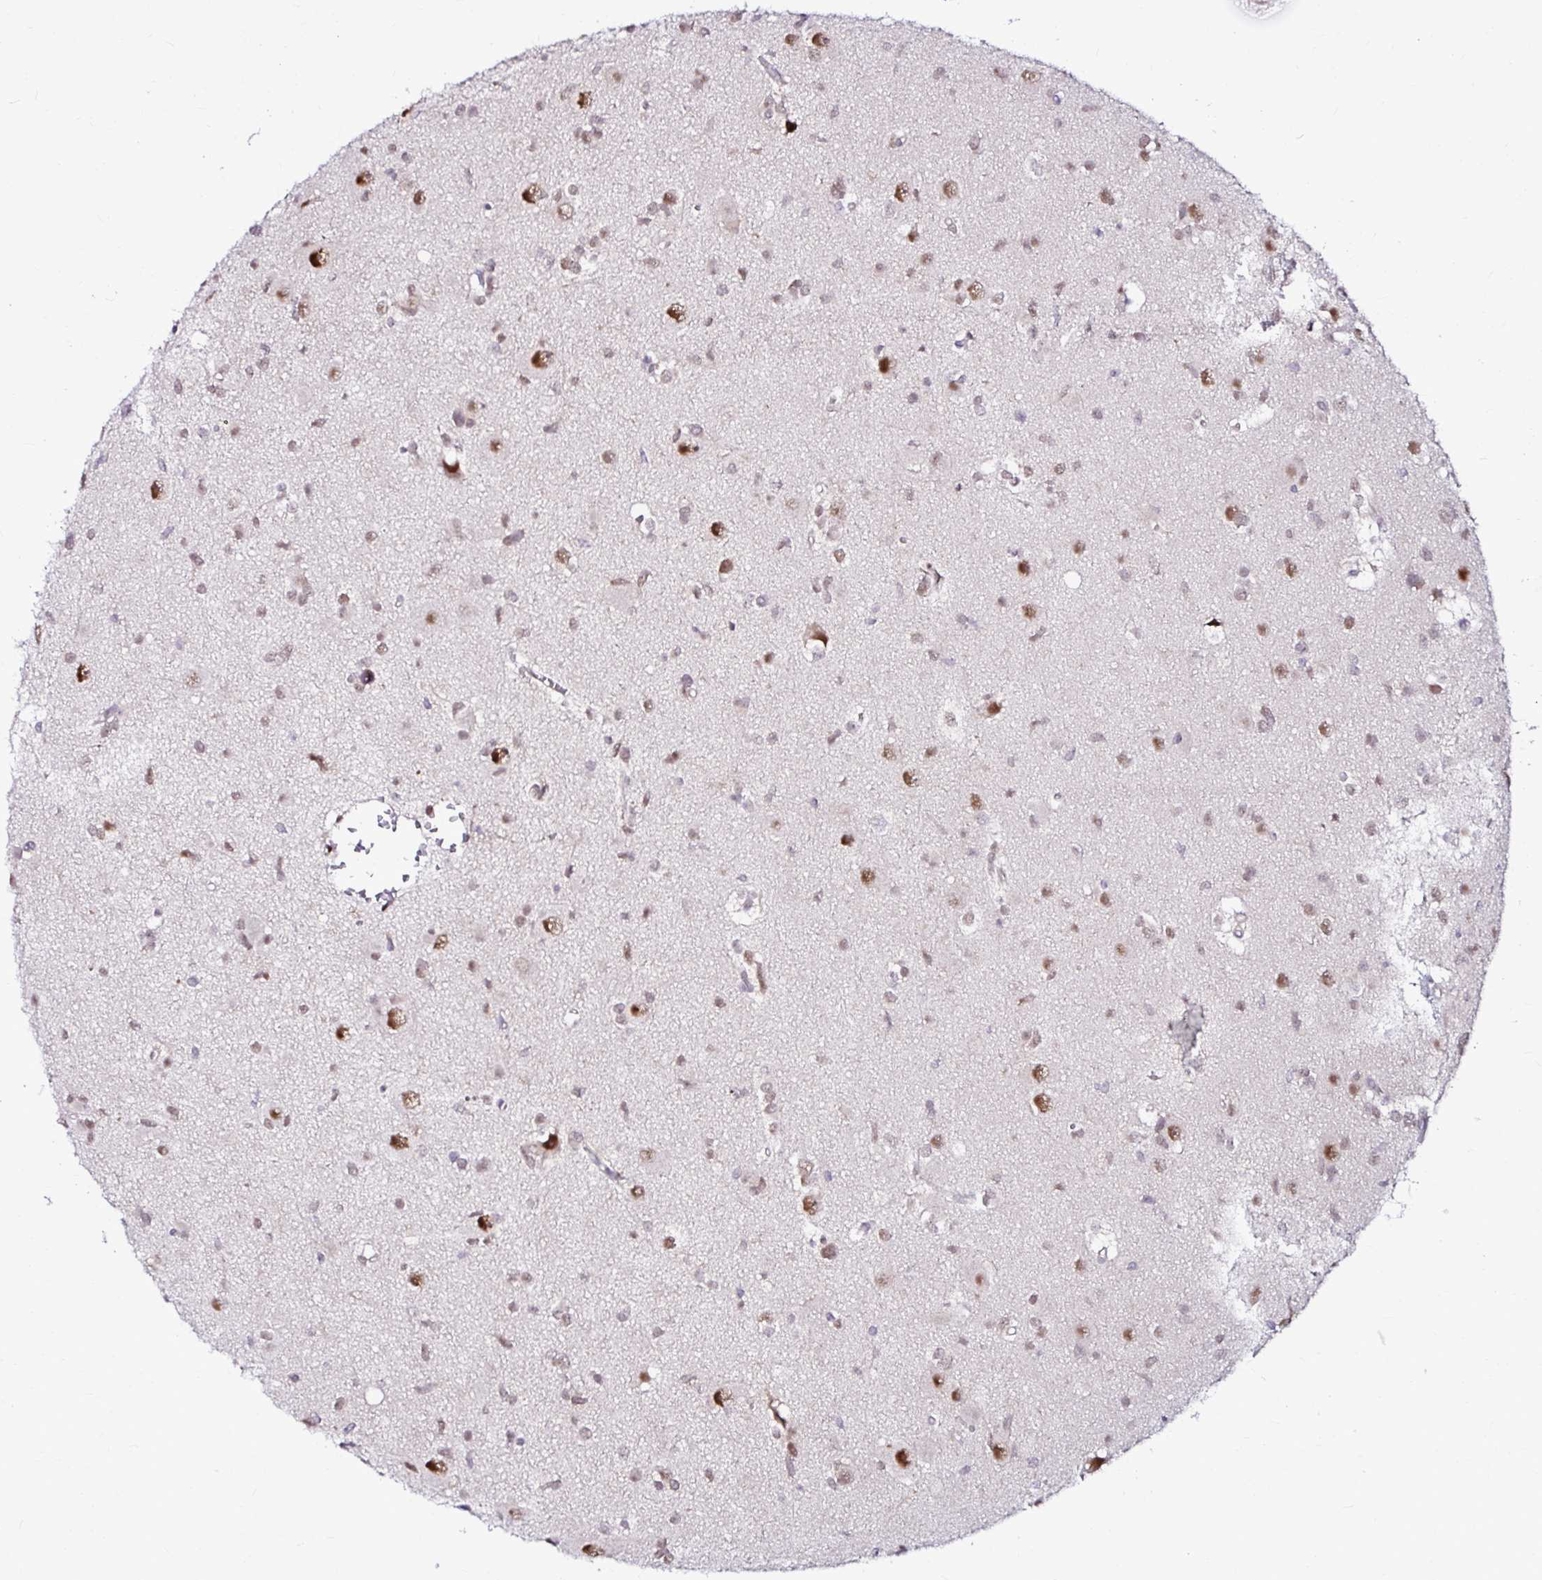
{"staining": {"intensity": "moderate", "quantity": "25%-75%", "location": "nuclear"}, "tissue": "glioma", "cell_type": "Tumor cells", "image_type": "cancer", "snomed": [{"axis": "morphology", "description": "Glioma, malignant, High grade"}, {"axis": "topography", "description": "Brain"}], "caption": "DAB (3,3'-diaminobenzidine) immunohistochemical staining of human glioma reveals moderate nuclear protein positivity in approximately 25%-75% of tumor cells. Using DAB (brown) and hematoxylin (blue) stains, captured at high magnification using brightfield microscopy.", "gene": "PSMD3", "patient": {"sex": "male", "age": 23}}